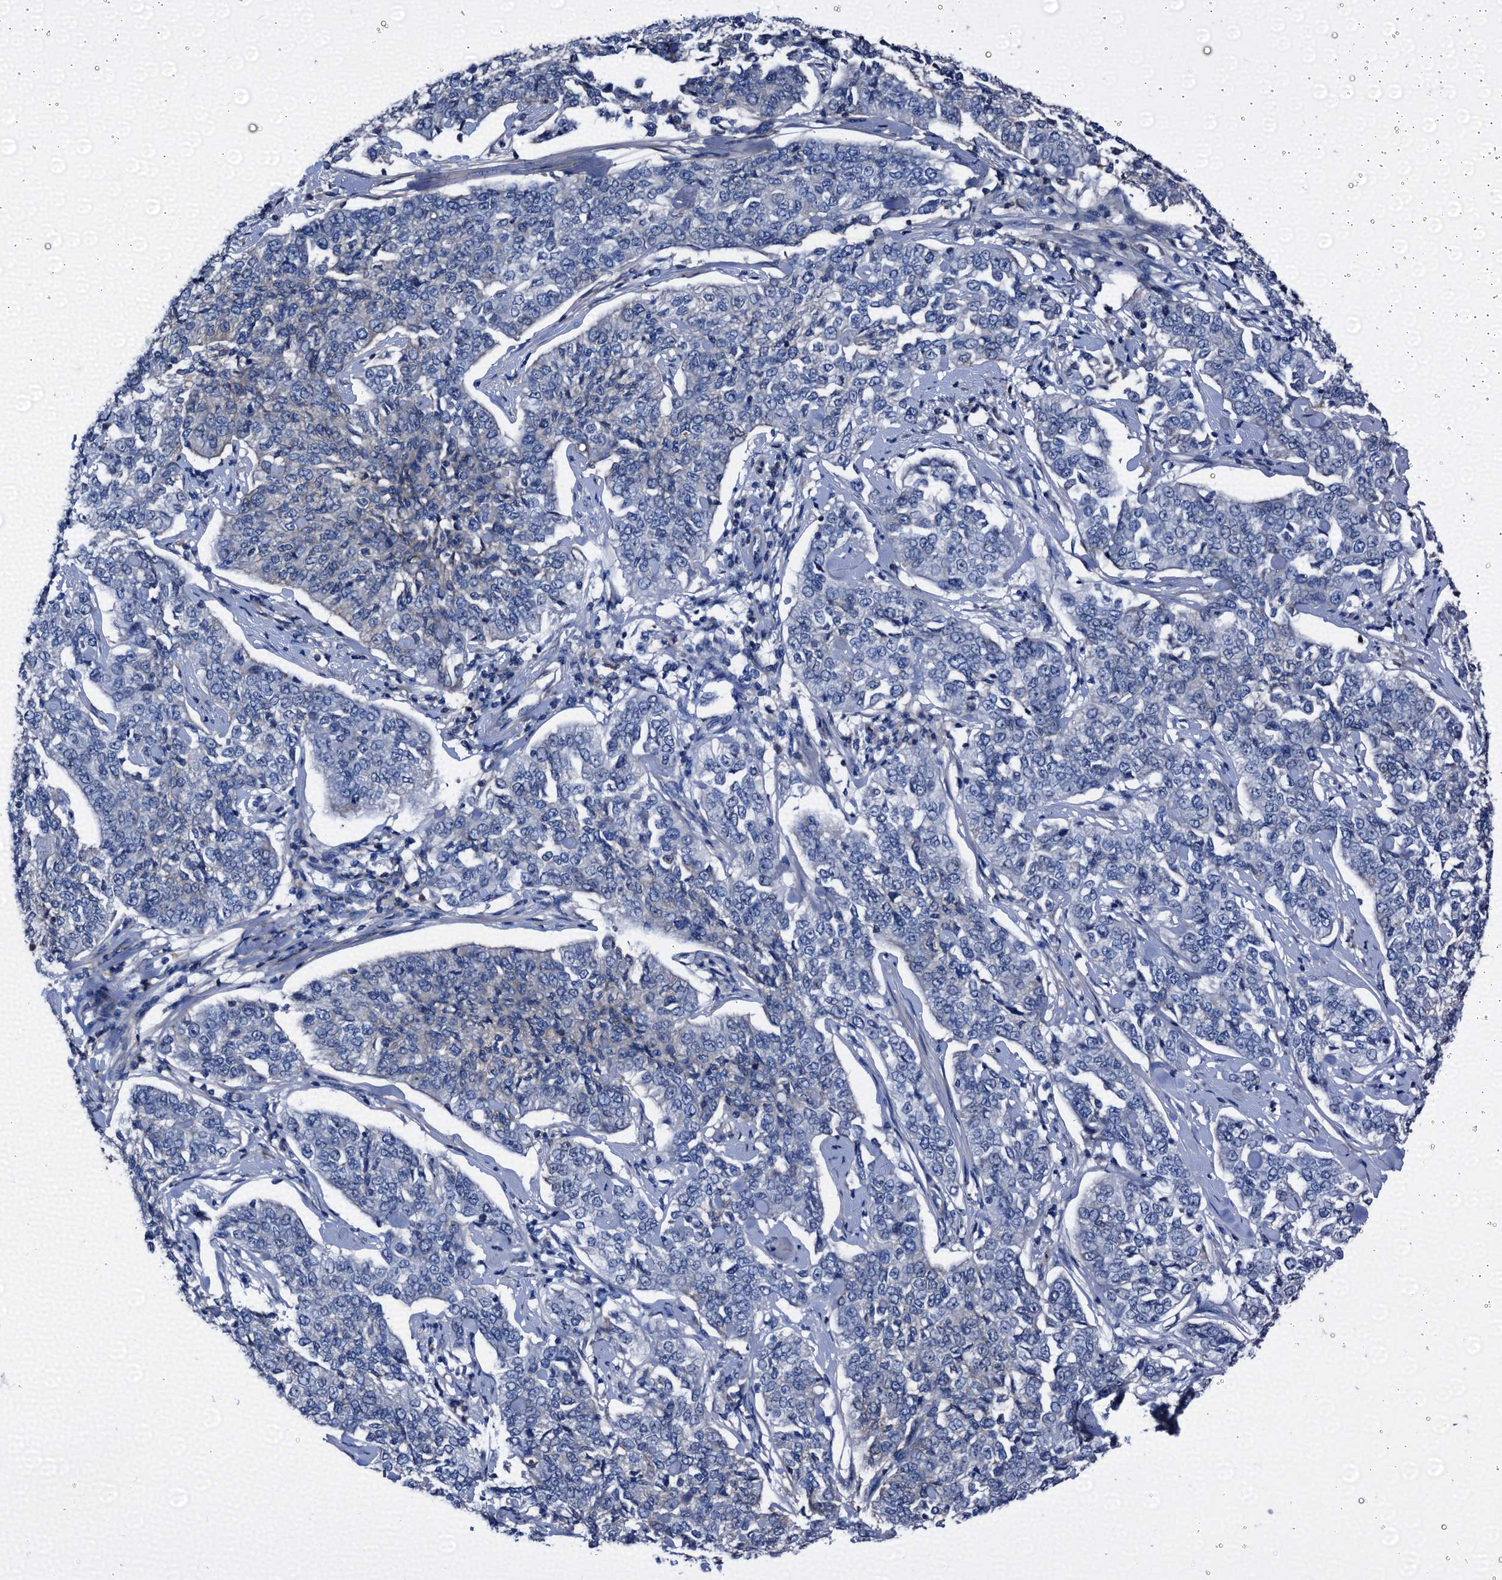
{"staining": {"intensity": "negative", "quantity": "none", "location": "none"}, "tissue": "cervical cancer", "cell_type": "Tumor cells", "image_type": "cancer", "snomed": [{"axis": "morphology", "description": "Squamous cell carcinoma, NOS"}, {"axis": "topography", "description": "Cervix"}], "caption": "DAB (3,3'-diaminobenzidine) immunohistochemical staining of human cervical cancer exhibits no significant expression in tumor cells.", "gene": "EMG1", "patient": {"sex": "female", "age": 35}}